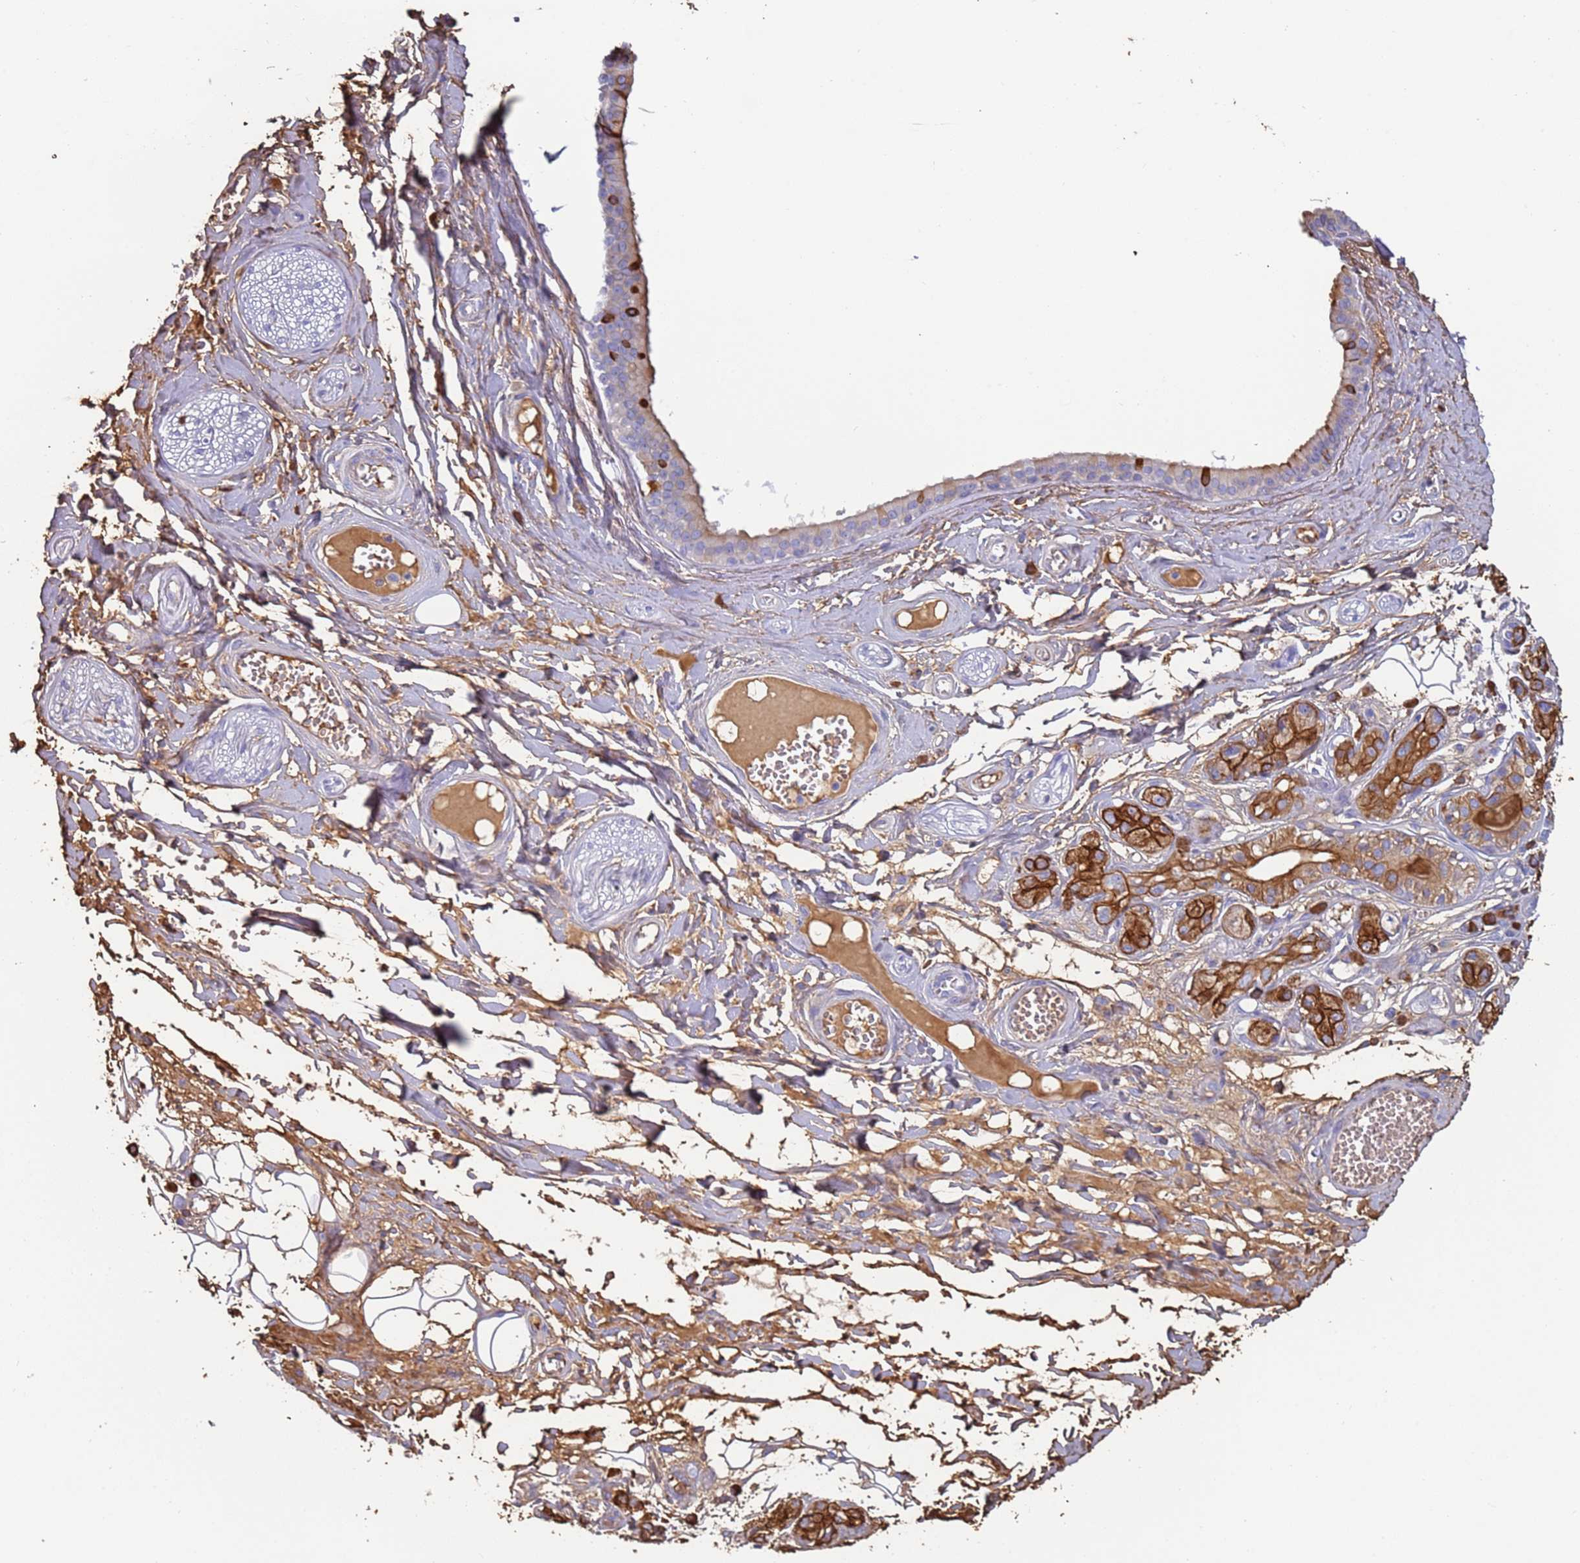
{"staining": {"intensity": "moderate", "quantity": "25%-75%", "location": "cytoplasmic/membranous"}, "tissue": "adipose tissue", "cell_type": "Adipocytes", "image_type": "normal", "snomed": [{"axis": "morphology", "description": "Normal tissue, NOS"}, {"axis": "morphology", "description": "Inflammation, NOS"}, {"axis": "topography", "description": "Salivary gland"}, {"axis": "topography", "description": "Peripheral nerve tissue"}], "caption": "Immunohistochemistry (IHC) (DAB (3,3'-diaminobenzidine)) staining of benign human adipose tissue demonstrates moderate cytoplasmic/membranous protein positivity in about 25%-75% of adipocytes.", "gene": "CYSLTR2", "patient": {"sex": "female", "age": 75}}